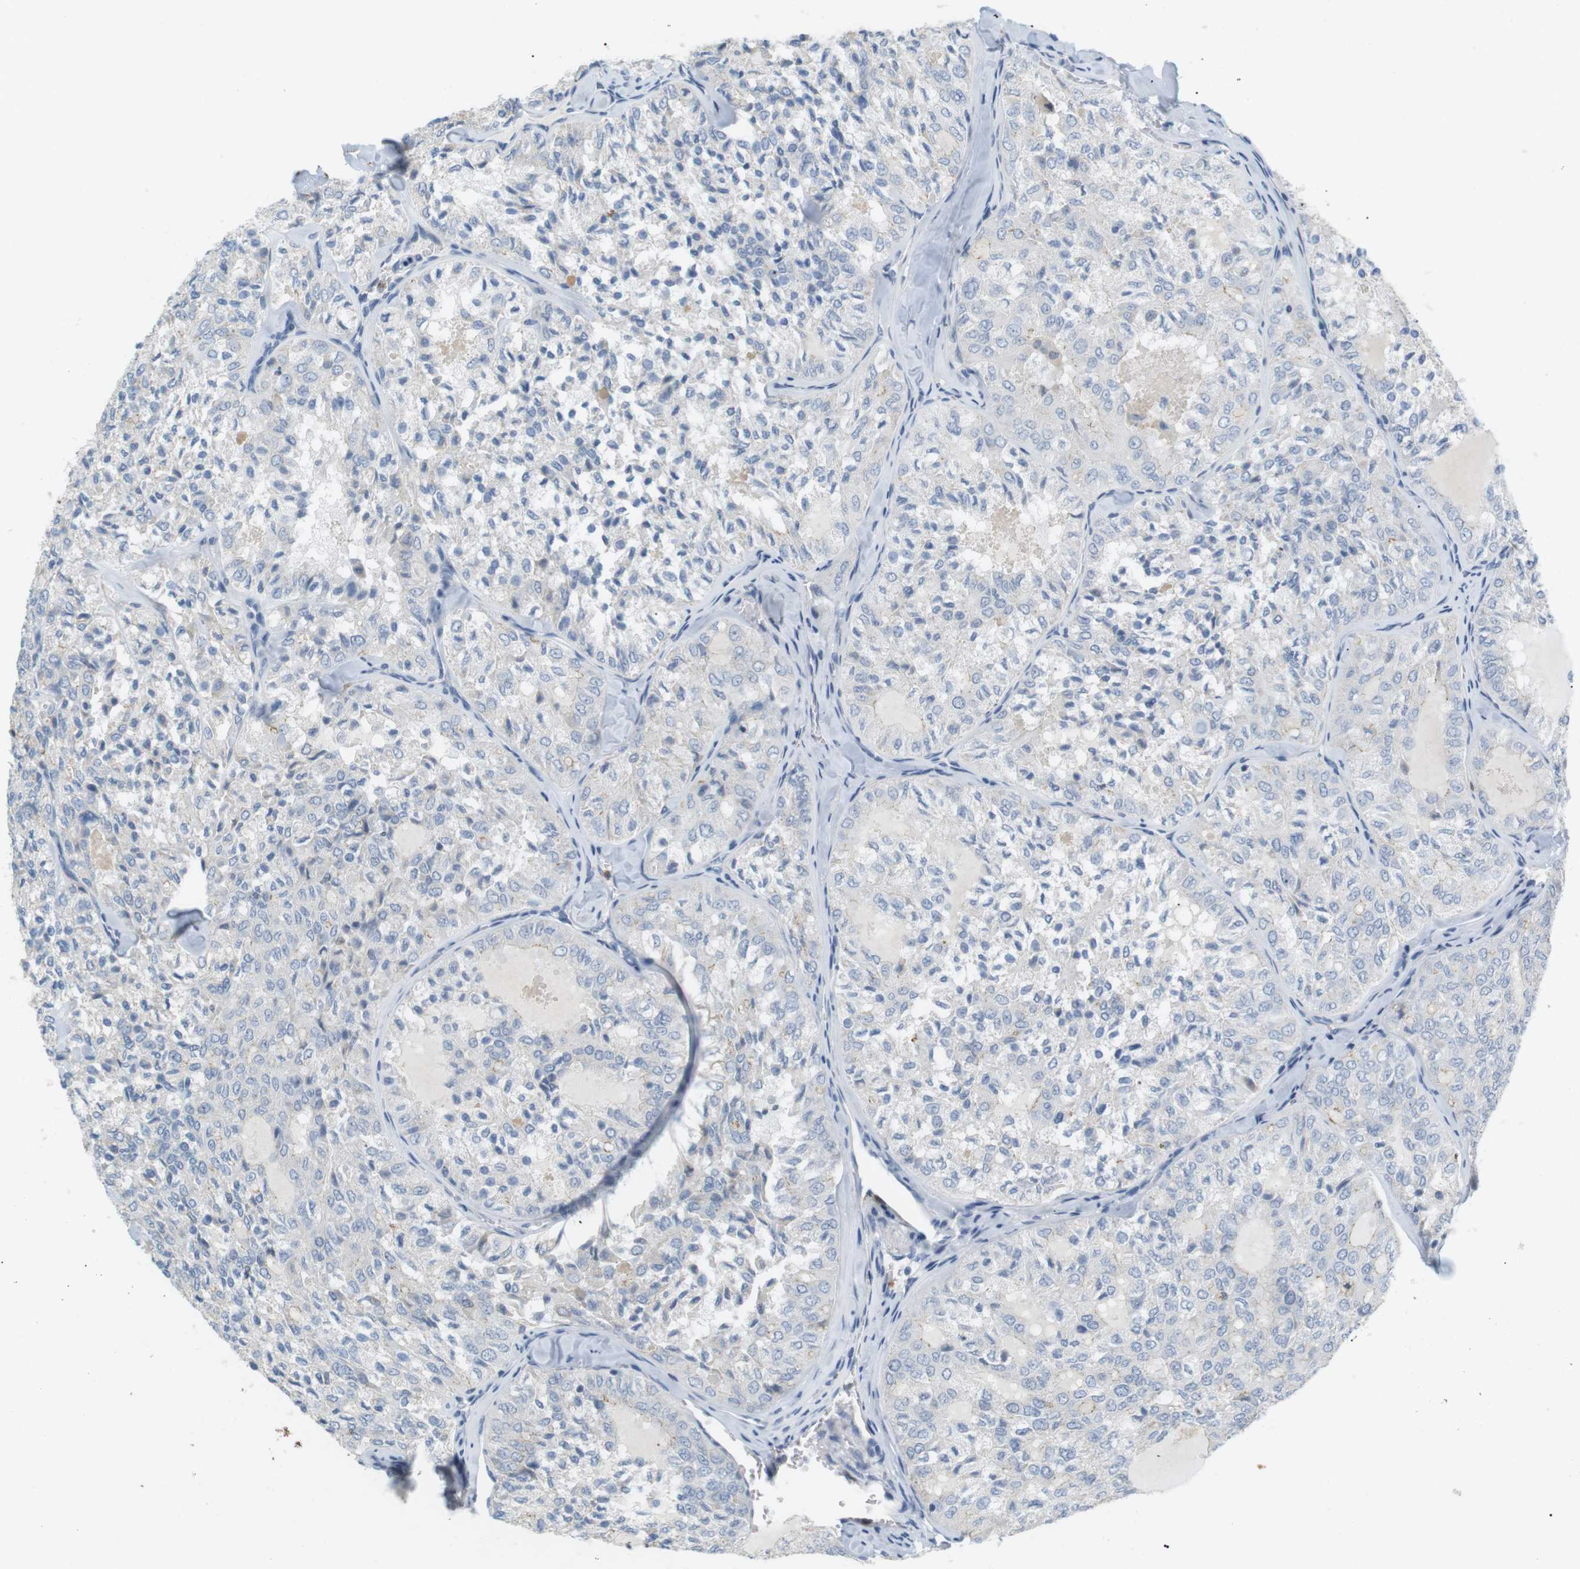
{"staining": {"intensity": "negative", "quantity": "none", "location": "none"}, "tissue": "thyroid cancer", "cell_type": "Tumor cells", "image_type": "cancer", "snomed": [{"axis": "morphology", "description": "Follicular adenoma carcinoma, NOS"}, {"axis": "topography", "description": "Thyroid gland"}], "caption": "Histopathology image shows no protein expression in tumor cells of thyroid cancer tissue.", "gene": "CD300E", "patient": {"sex": "male", "age": 75}}